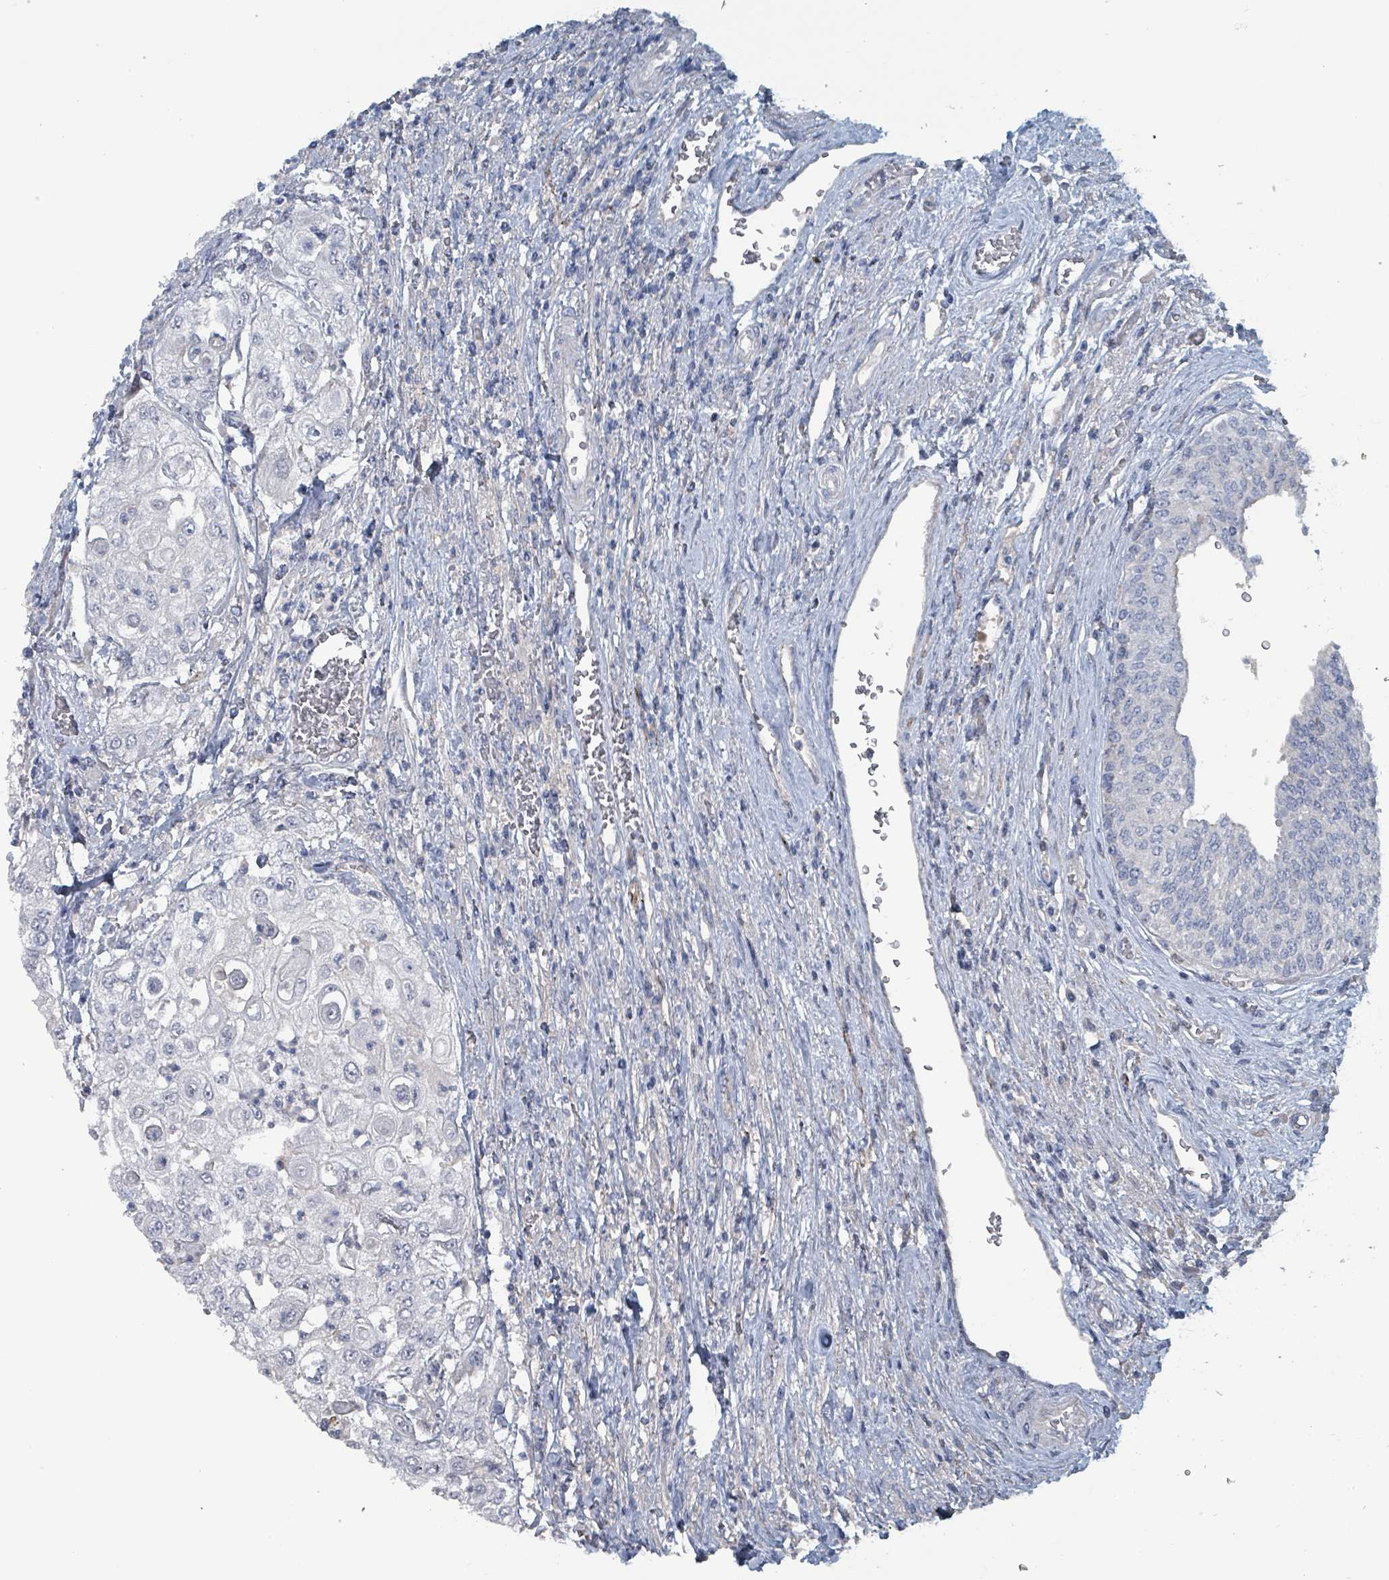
{"staining": {"intensity": "negative", "quantity": "none", "location": "none"}, "tissue": "urothelial cancer", "cell_type": "Tumor cells", "image_type": "cancer", "snomed": [{"axis": "morphology", "description": "Urothelial carcinoma, High grade"}, {"axis": "topography", "description": "Urinary bladder"}], "caption": "Immunohistochemistry photomicrograph of human urothelial cancer stained for a protein (brown), which reveals no staining in tumor cells.", "gene": "TAAR5", "patient": {"sex": "female", "age": 79}}